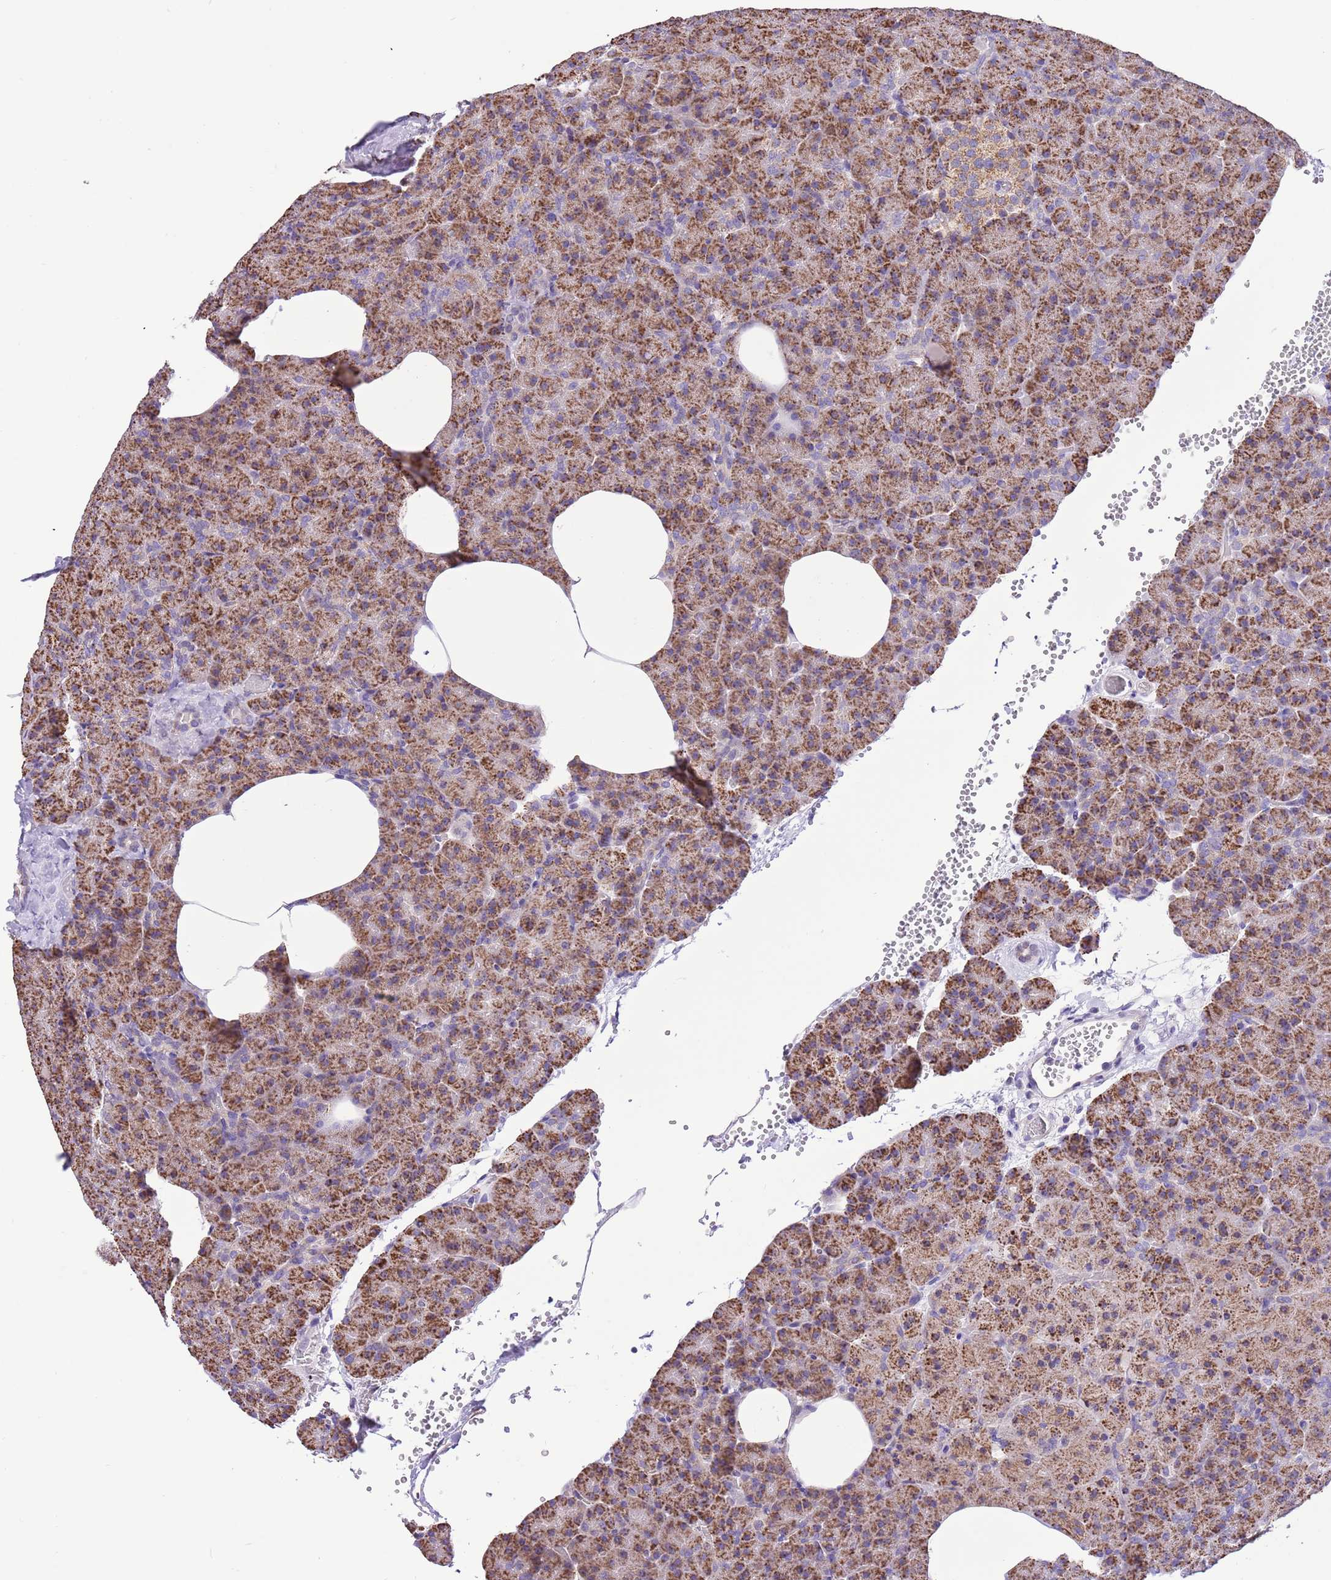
{"staining": {"intensity": "strong", "quantity": ">75%", "location": "cytoplasmic/membranous"}, "tissue": "pancreas", "cell_type": "Exocrine glandular cells", "image_type": "normal", "snomed": [{"axis": "morphology", "description": "Normal tissue, NOS"}, {"axis": "morphology", "description": "Carcinoid, malignant, NOS"}, {"axis": "topography", "description": "Pancreas"}], "caption": "Immunohistochemical staining of benign pancreas exhibits high levels of strong cytoplasmic/membranous staining in approximately >75% of exocrine glandular cells.", "gene": "COX17", "patient": {"sex": "female", "age": 35}}